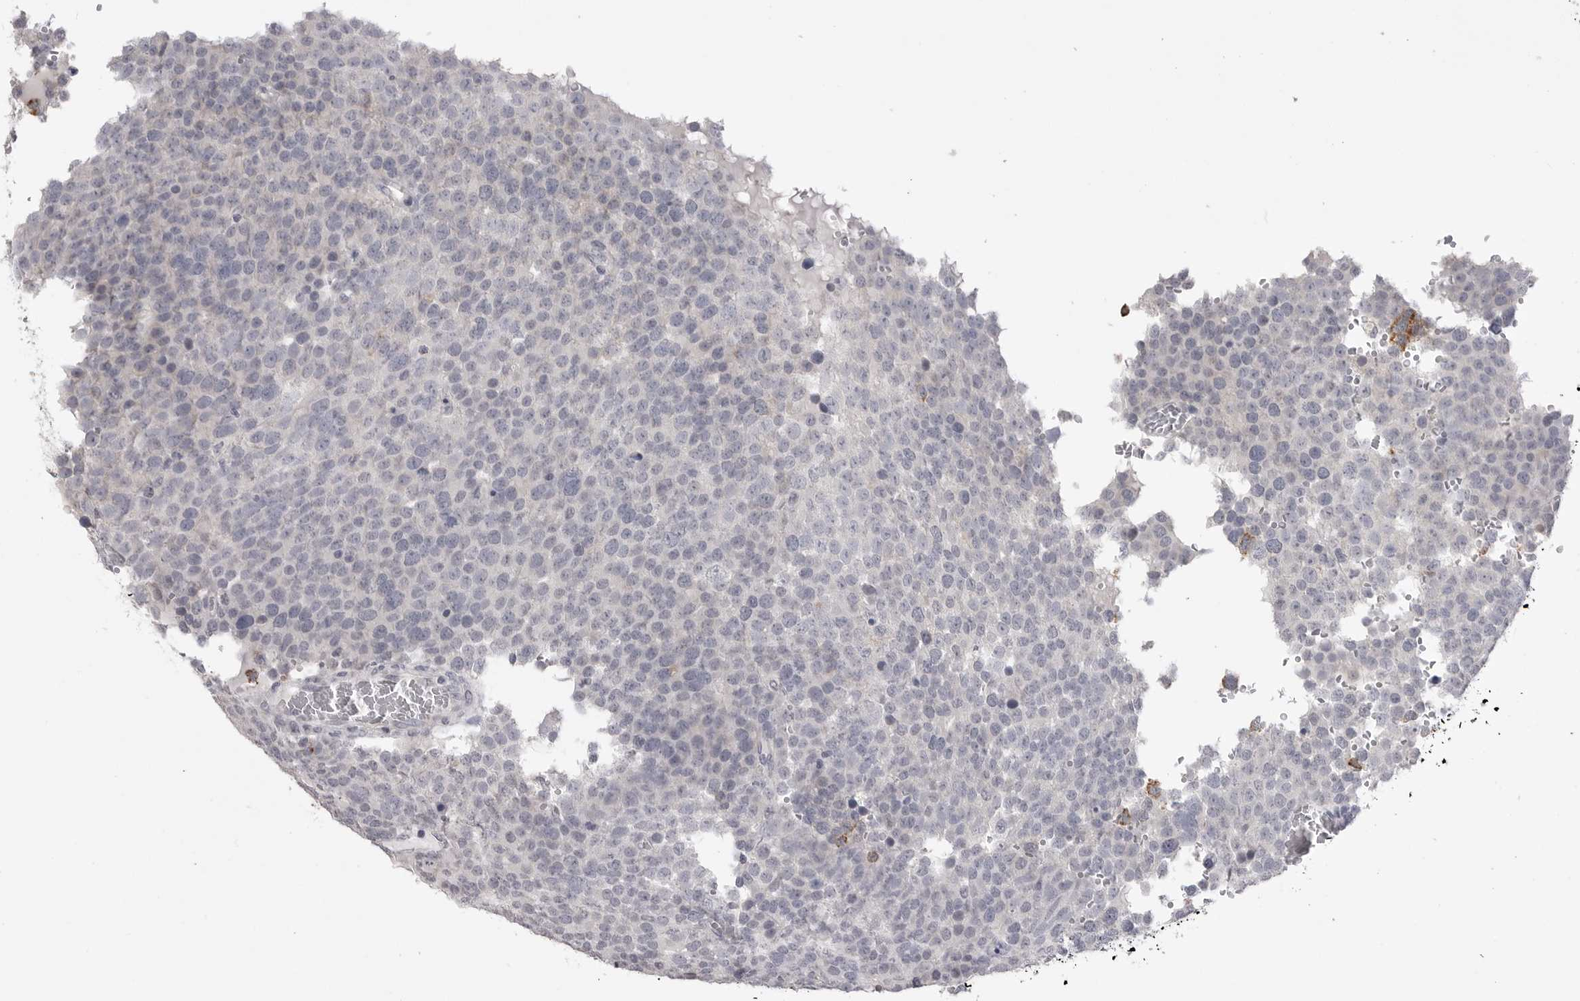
{"staining": {"intensity": "moderate", "quantity": "<25%", "location": "cytoplasmic/membranous"}, "tissue": "testis cancer", "cell_type": "Tumor cells", "image_type": "cancer", "snomed": [{"axis": "morphology", "description": "Seminoma, NOS"}, {"axis": "topography", "description": "Testis"}], "caption": "Testis cancer stained for a protein displays moderate cytoplasmic/membranous positivity in tumor cells. (IHC, brightfield microscopy, high magnification).", "gene": "GPN2", "patient": {"sex": "male", "age": 71}}